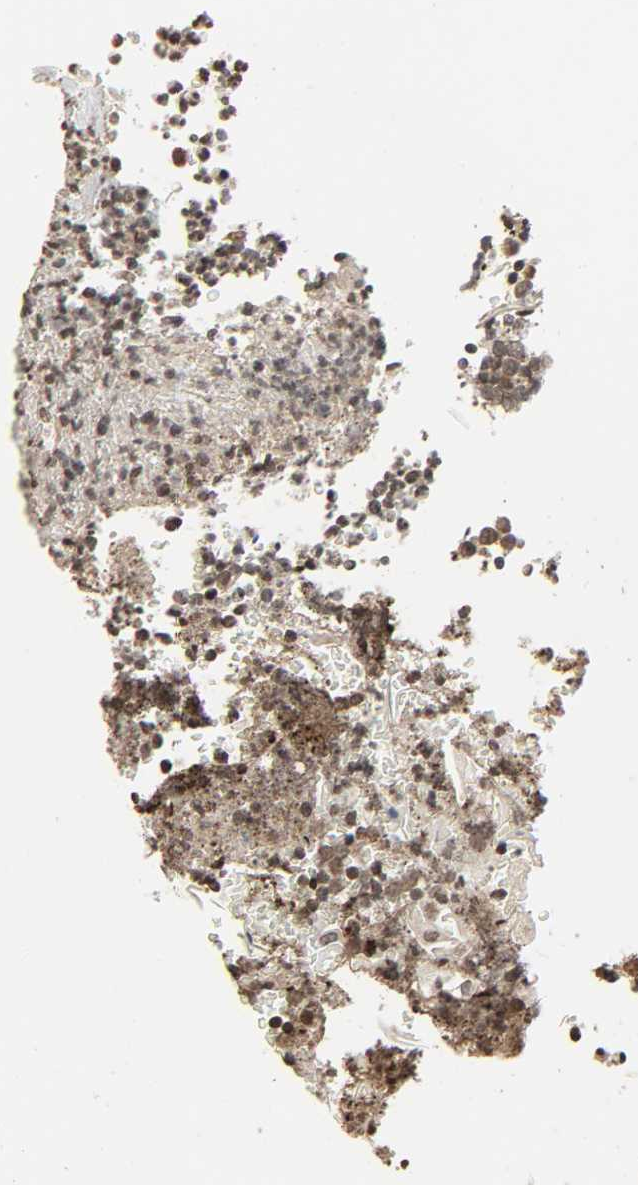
{"staining": {"intensity": "moderate", "quantity": "25%-75%", "location": "nuclear"}, "tissue": "lymphoma", "cell_type": "Tumor cells", "image_type": "cancer", "snomed": [{"axis": "morphology", "description": "Malignant lymphoma, non-Hodgkin's type, High grade"}, {"axis": "topography", "description": "Tonsil"}], "caption": "Immunohistochemical staining of human malignant lymphoma, non-Hodgkin's type (high-grade) demonstrates medium levels of moderate nuclear expression in about 25%-75% of tumor cells.", "gene": "XRCC1", "patient": {"sex": "female", "age": 36}}